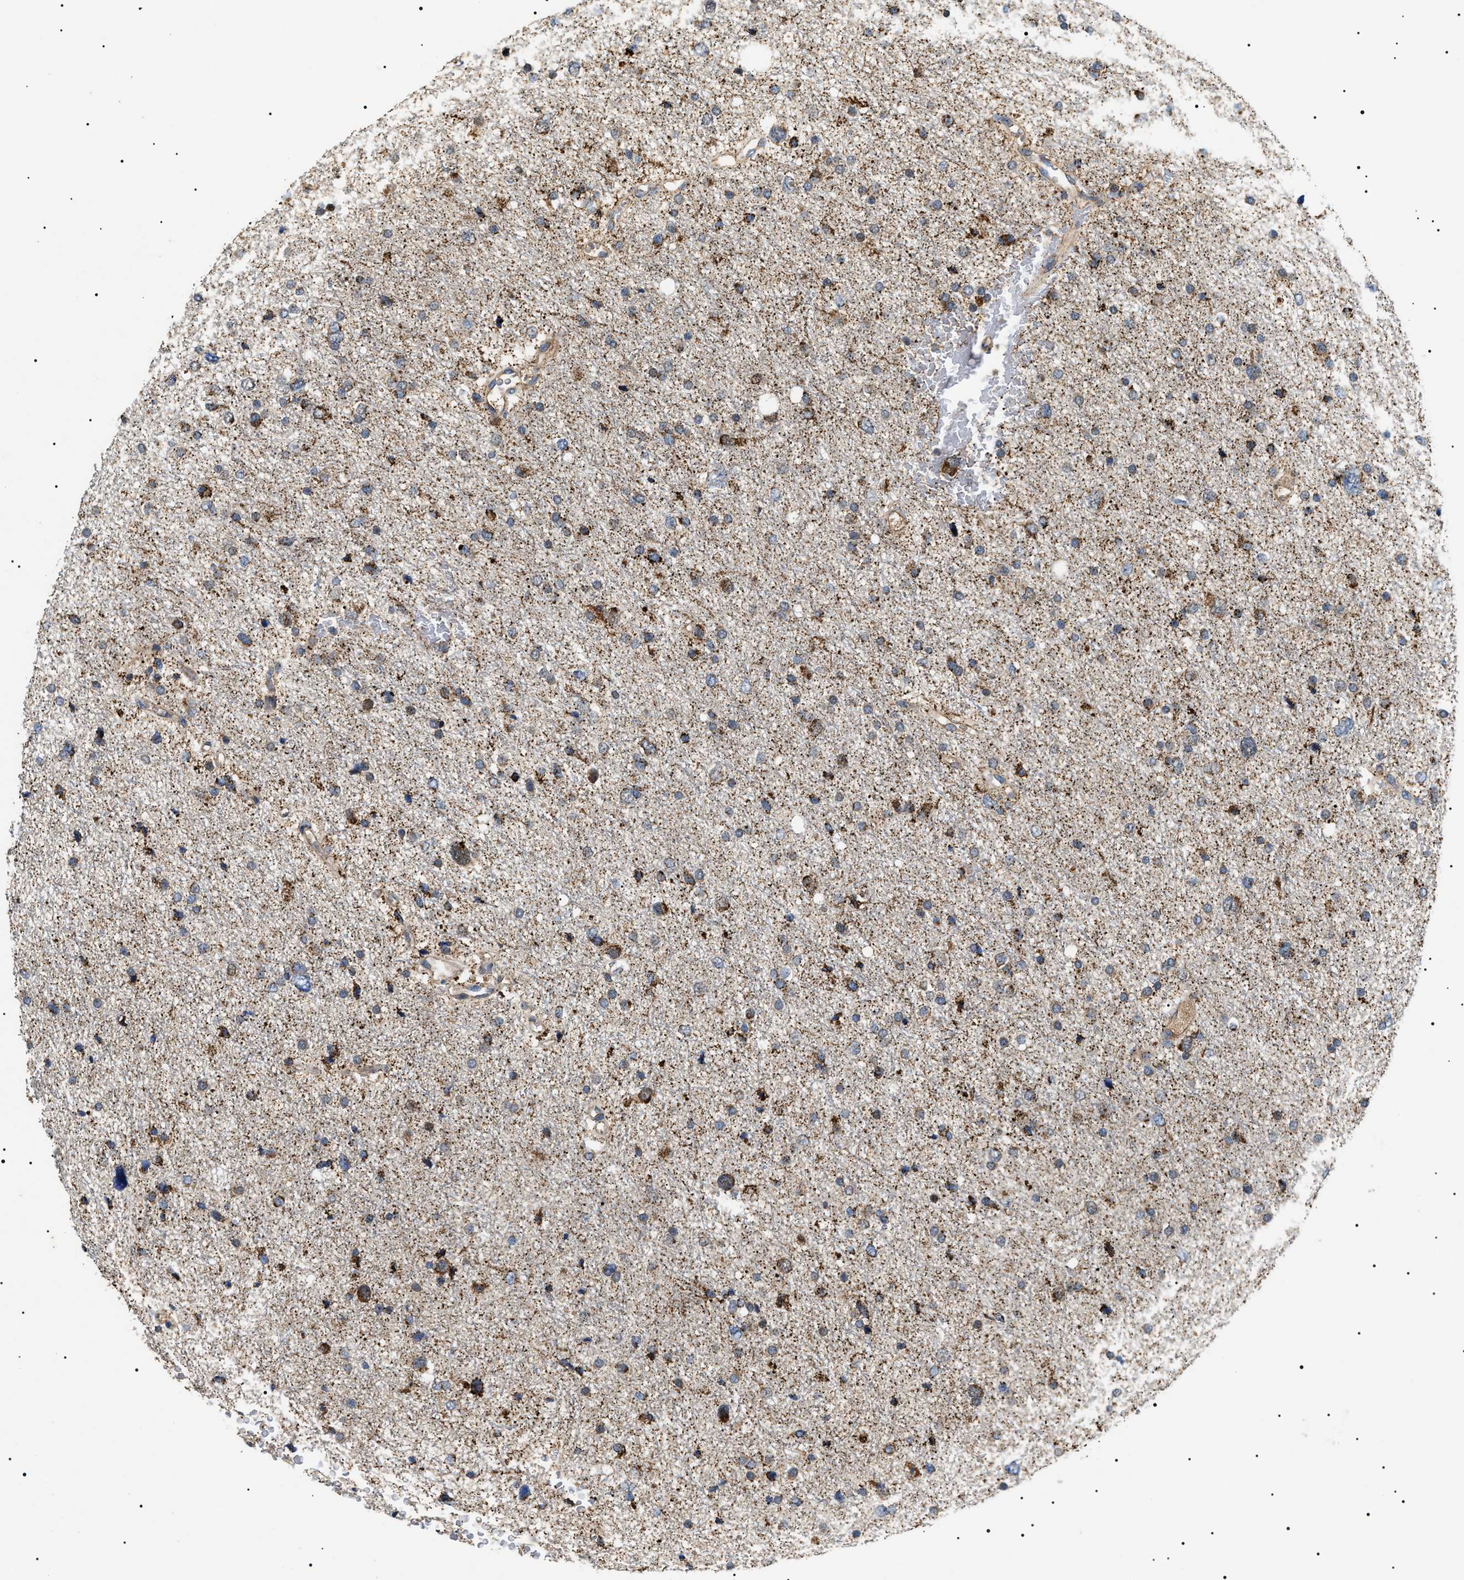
{"staining": {"intensity": "moderate", "quantity": "25%-75%", "location": "cytoplasmic/membranous"}, "tissue": "glioma", "cell_type": "Tumor cells", "image_type": "cancer", "snomed": [{"axis": "morphology", "description": "Glioma, malignant, Low grade"}, {"axis": "topography", "description": "Brain"}], "caption": "Human glioma stained for a protein (brown) exhibits moderate cytoplasmic/membranous positive expression in about 25%-75% of tumor cells.", "gene": "OXSM", "patient": {"sex": "female", "age": 37}}